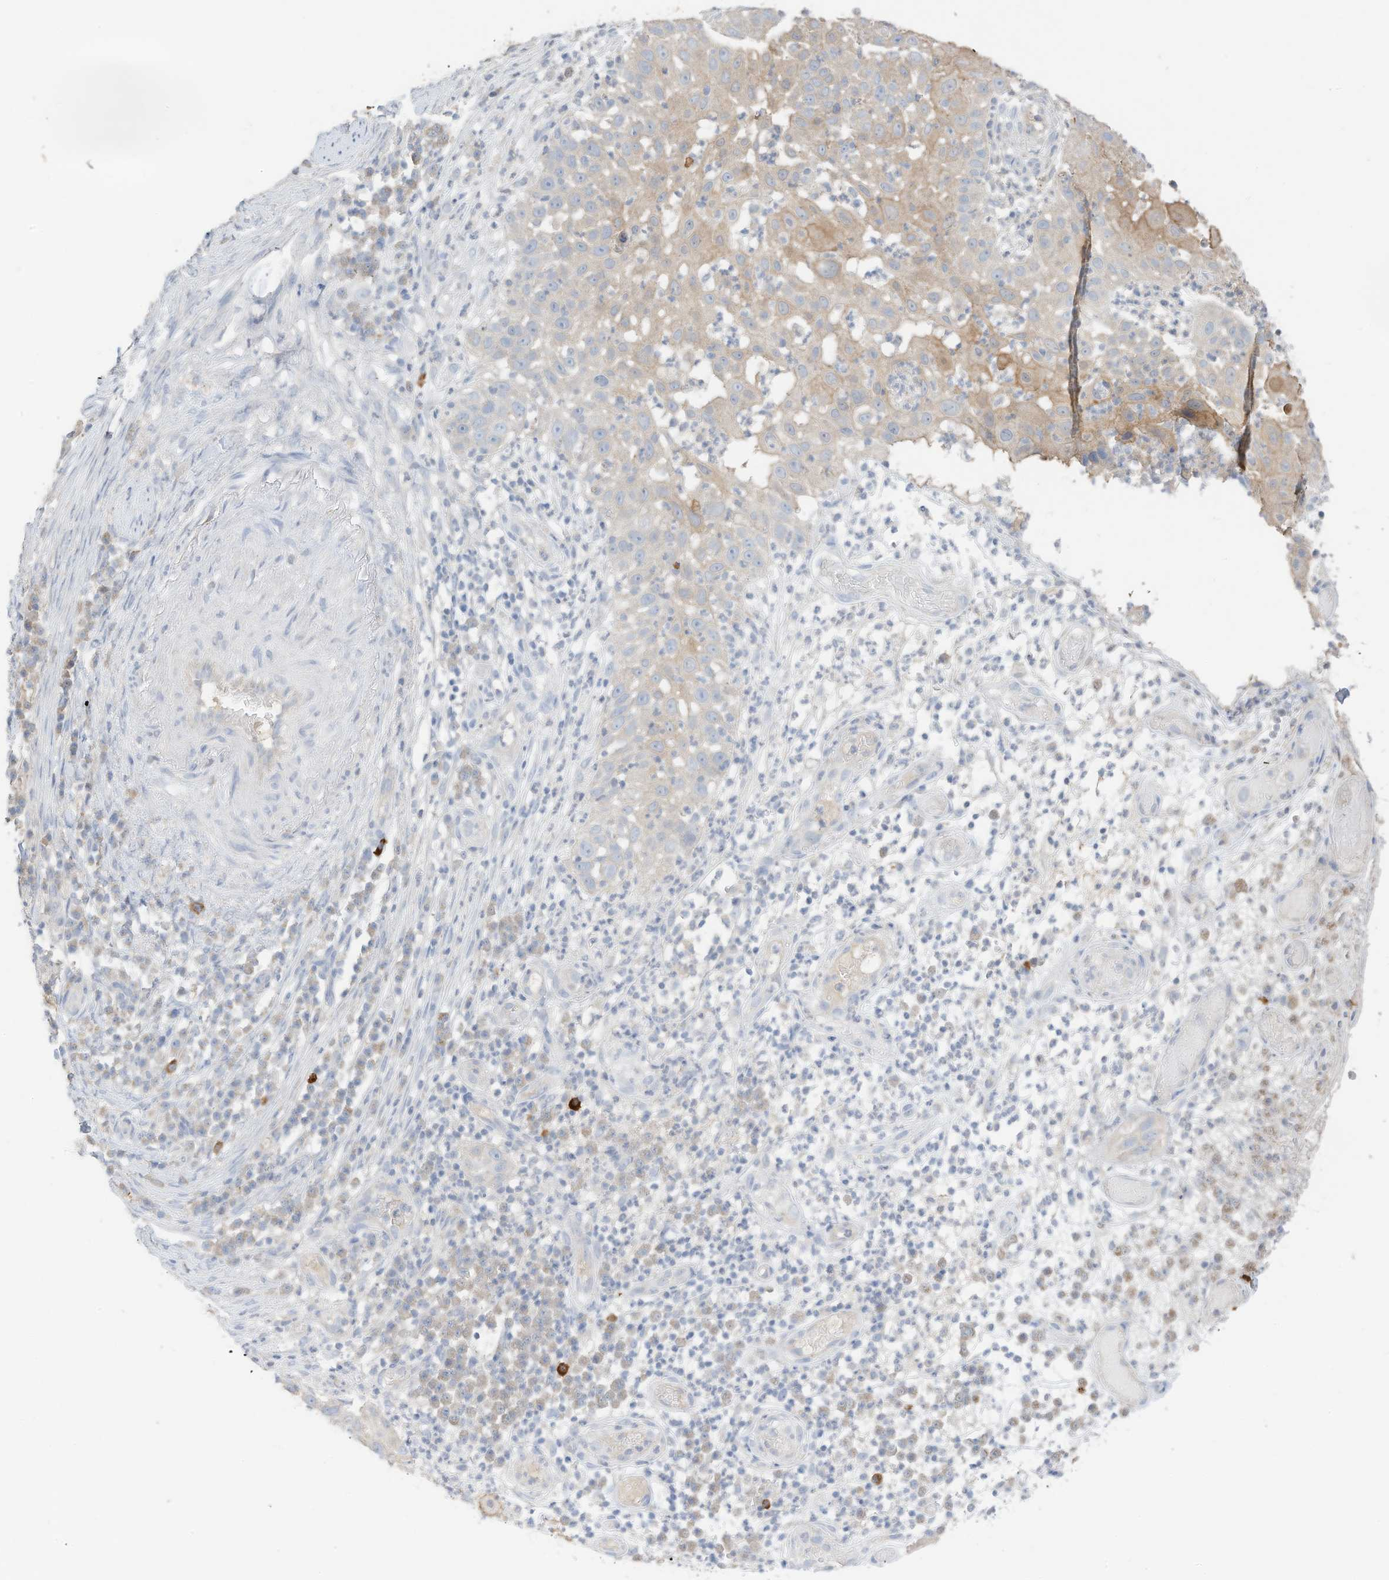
{"staining": {"intensity": "moderate", "quantity": "<25%", "location": "cytoplasmic/membranous"}, "tissue": "skin cancer", "cell_type": "Tumor cells", "image_type": "cancer", "snomed": [{"axis": "morphology", "description": "Squamous cell carcinoma, NOS"}, {"axis": "topography", "description": "Skin"}], "caption": "Immunohistochemistry (IHC) (DAB) staining of squamous cell carcinoma (skin) displays moderate cytoplasmic/membranous protein staining in approximately <25% of tumor cells.", "gene": "CAPN13", "patient": {"sex": "female", "age": 44}}